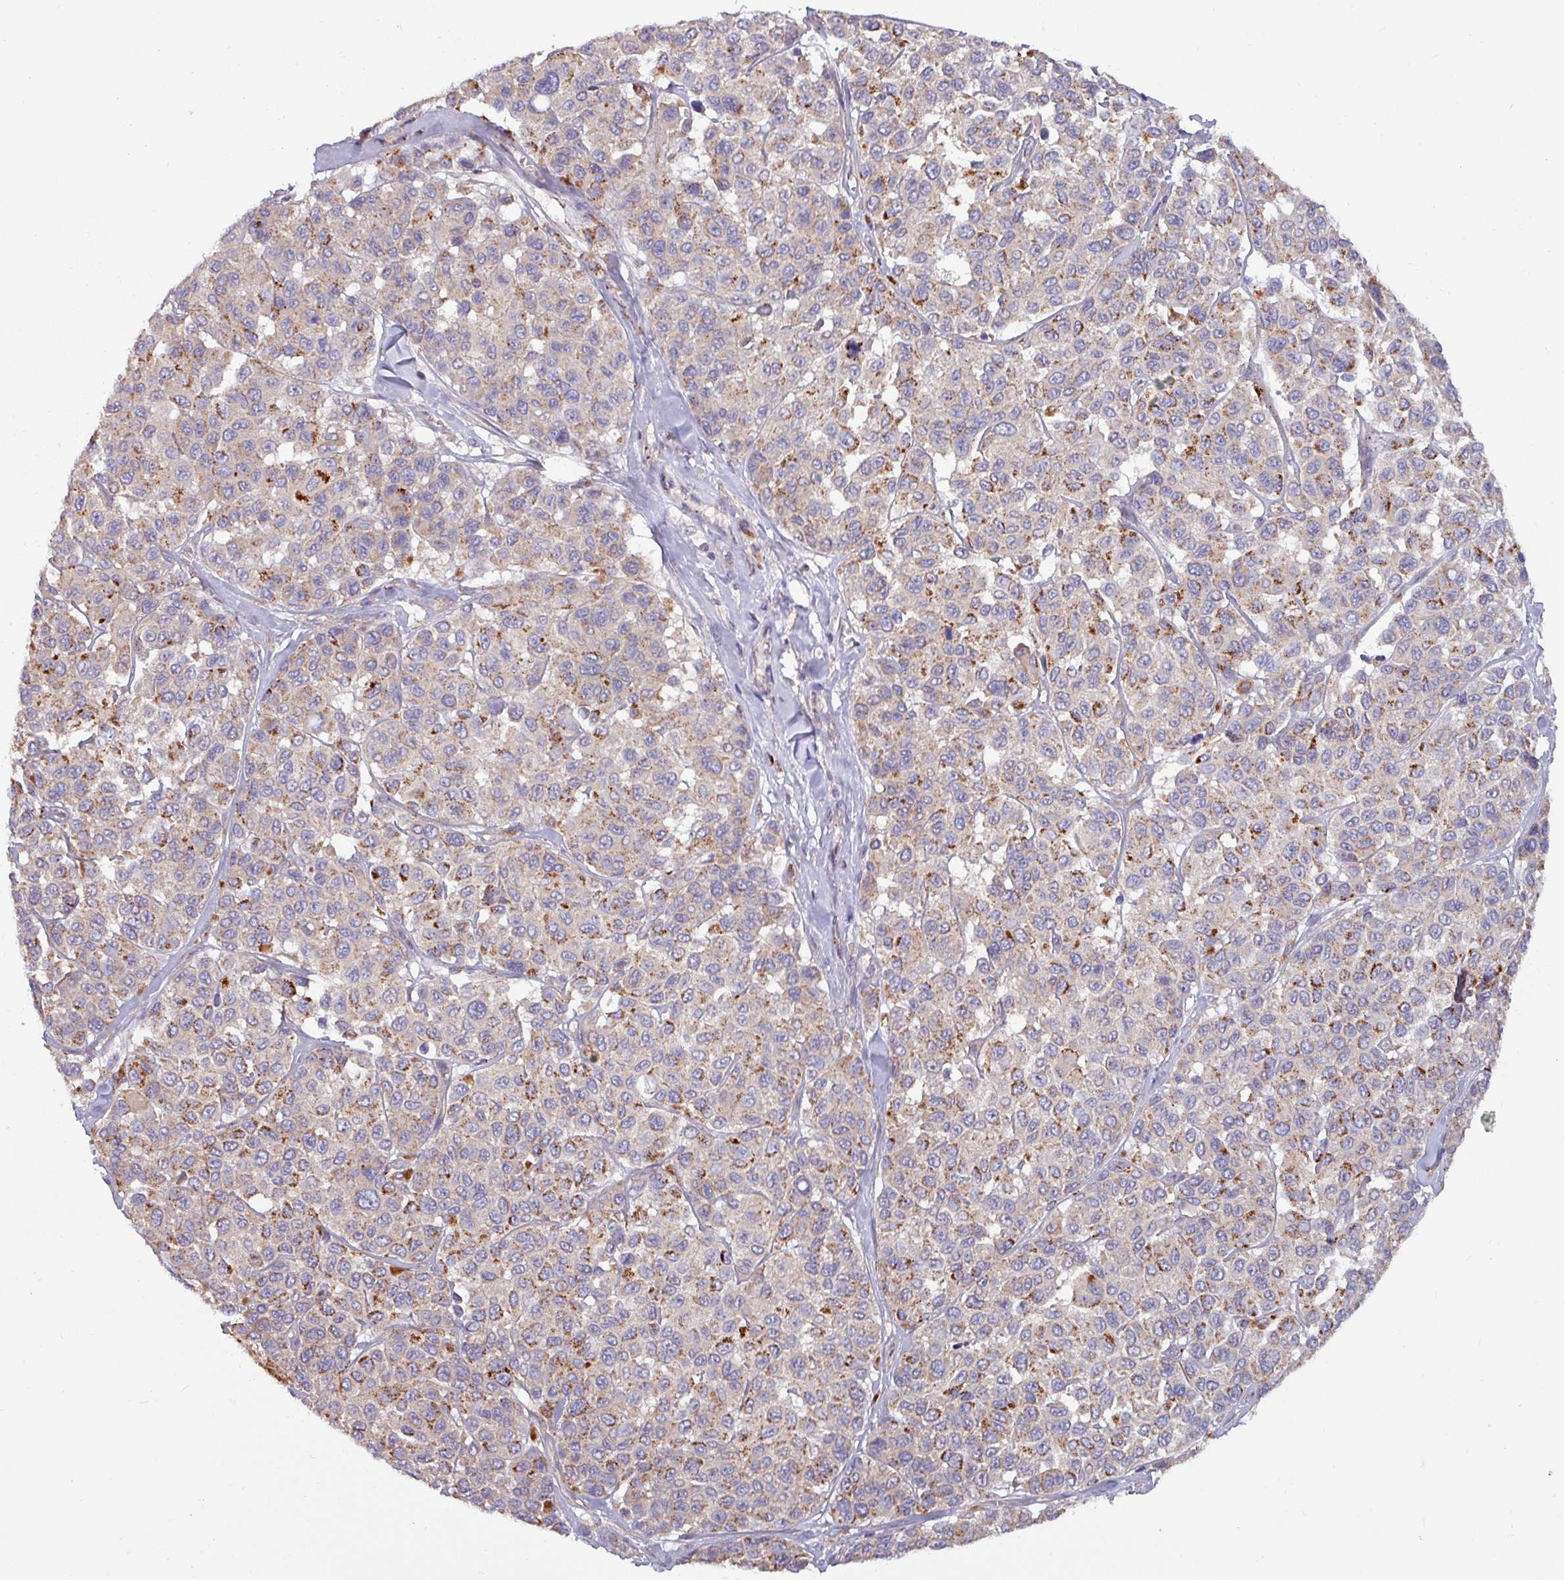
{"staining": {"intensity": "moderate", "quantity": "<25%", "location": "cytoplasmic/membranous"}, "tissue": "melanoma", "cell_type": "Tumor cells", "image_type": "cancer", "snomed": [{"axis": "morphology", "description": "Malignant melanoma, NOS"}, {"axis": "topography", "description": "Skin"}], "caption": "Immunohistochemical staining of malignant melanoma displays low levels of moderate cytoplasmic/membranous protein staining in approximately <25% of tumor cells.", "gene": "PLIN2", "patient": {"sex": "female", "age": 66}}